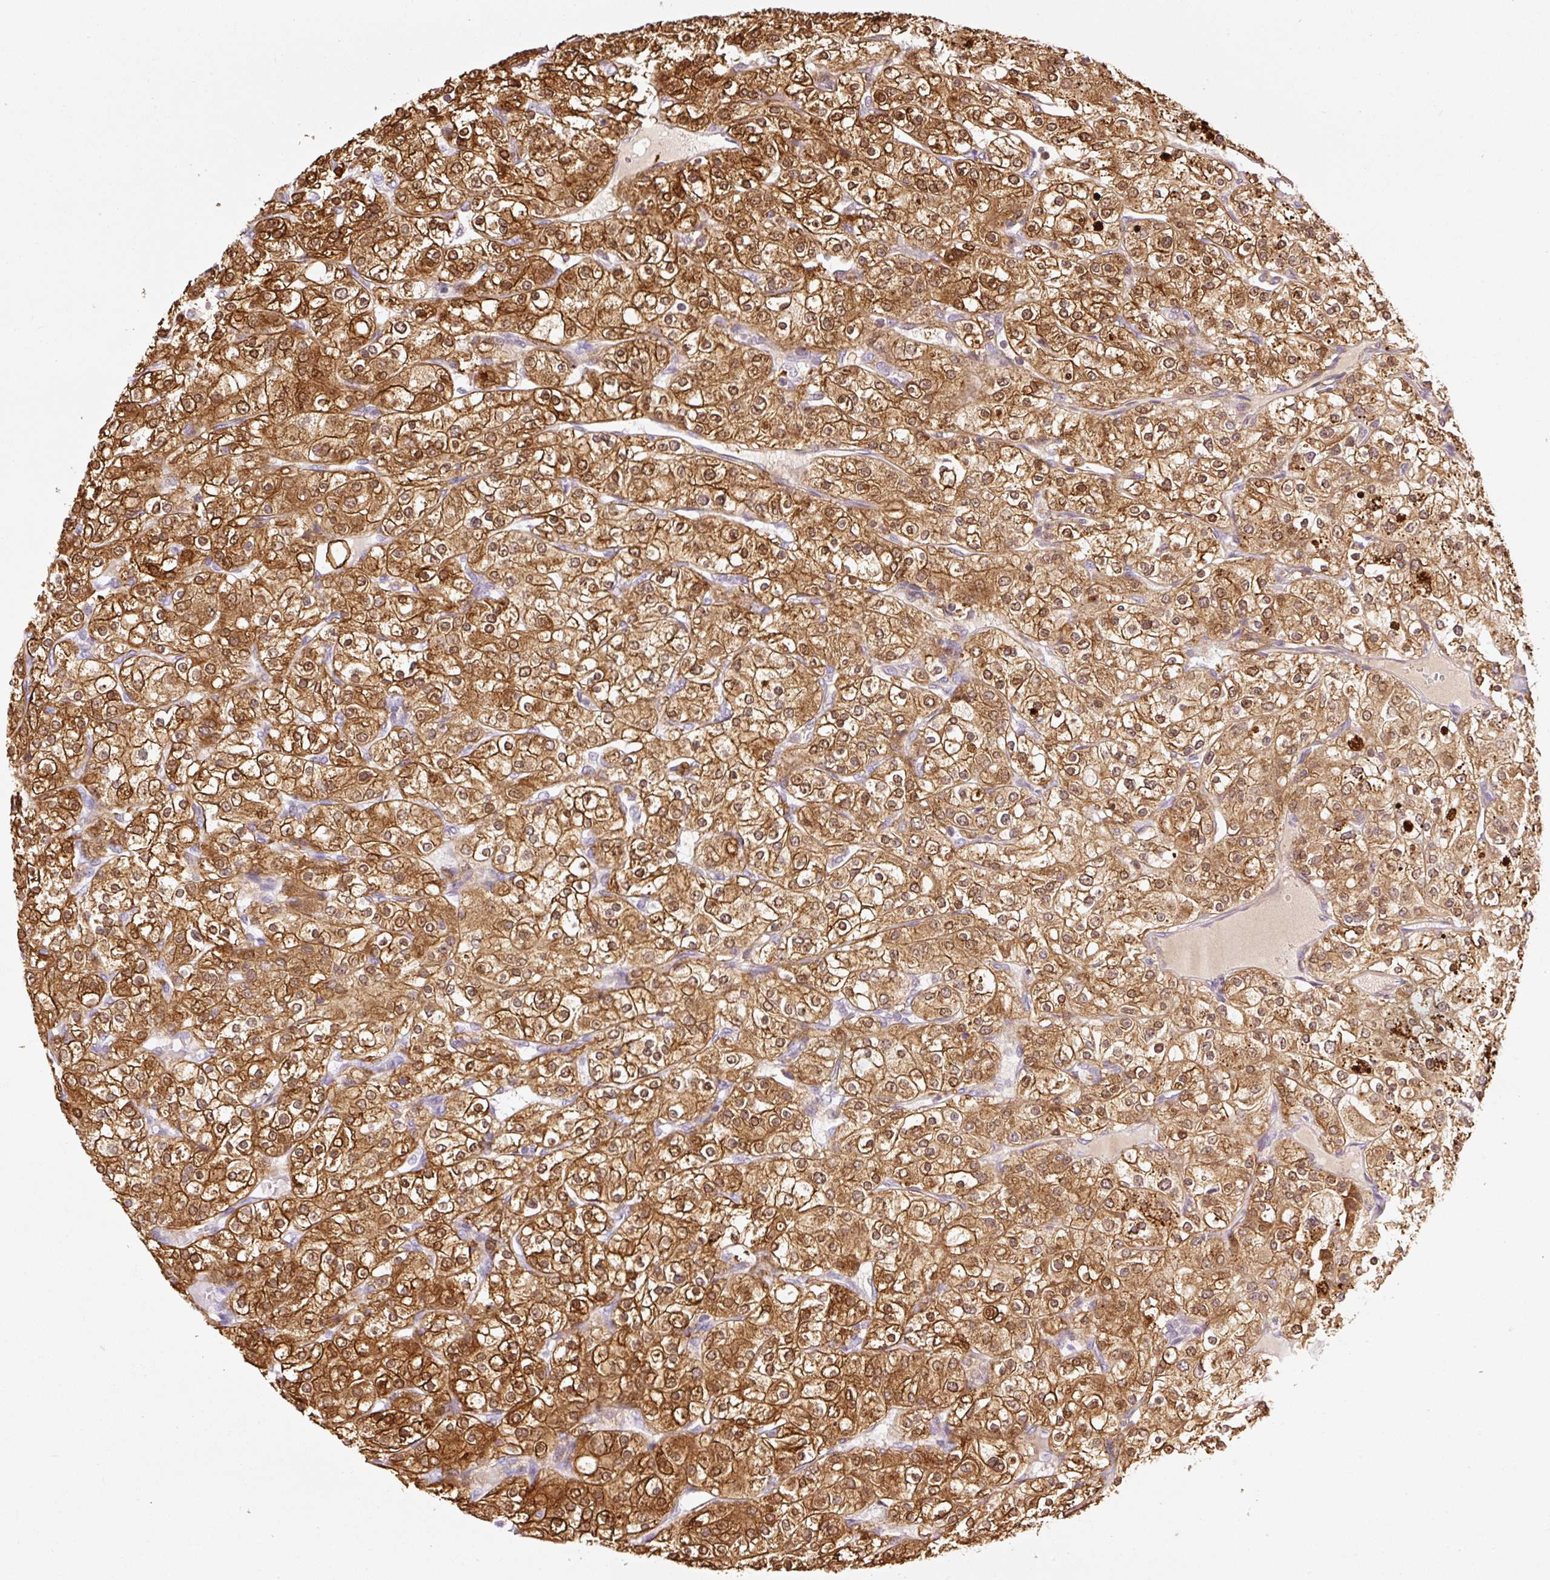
{"staining": {"intensity": "strong", "quantity": ">75%", "location": "cytoplasmic/membranous,nuclear"}, "tissue": "renal cancer", "cell_type": "Tumor cells", "image_type": "cancer", "snomed": [{"axis": "morphology", "description": "Adenocarcinoma, NOS"}, {"axis": "topography", "description": "Kidney"}], "caption": "Protein expression analysis of renal adenocarcinoma reveals strong cytoplasmic/membranous and nuclear positivity in about >75% of tumor cells. The staining was performed using DAB, with brown indicating positive protein expression. Nuclei are stained blue with hematoxylin.", "gene": "SPSB2", "patient": {"sex": "male", "age": 80}}